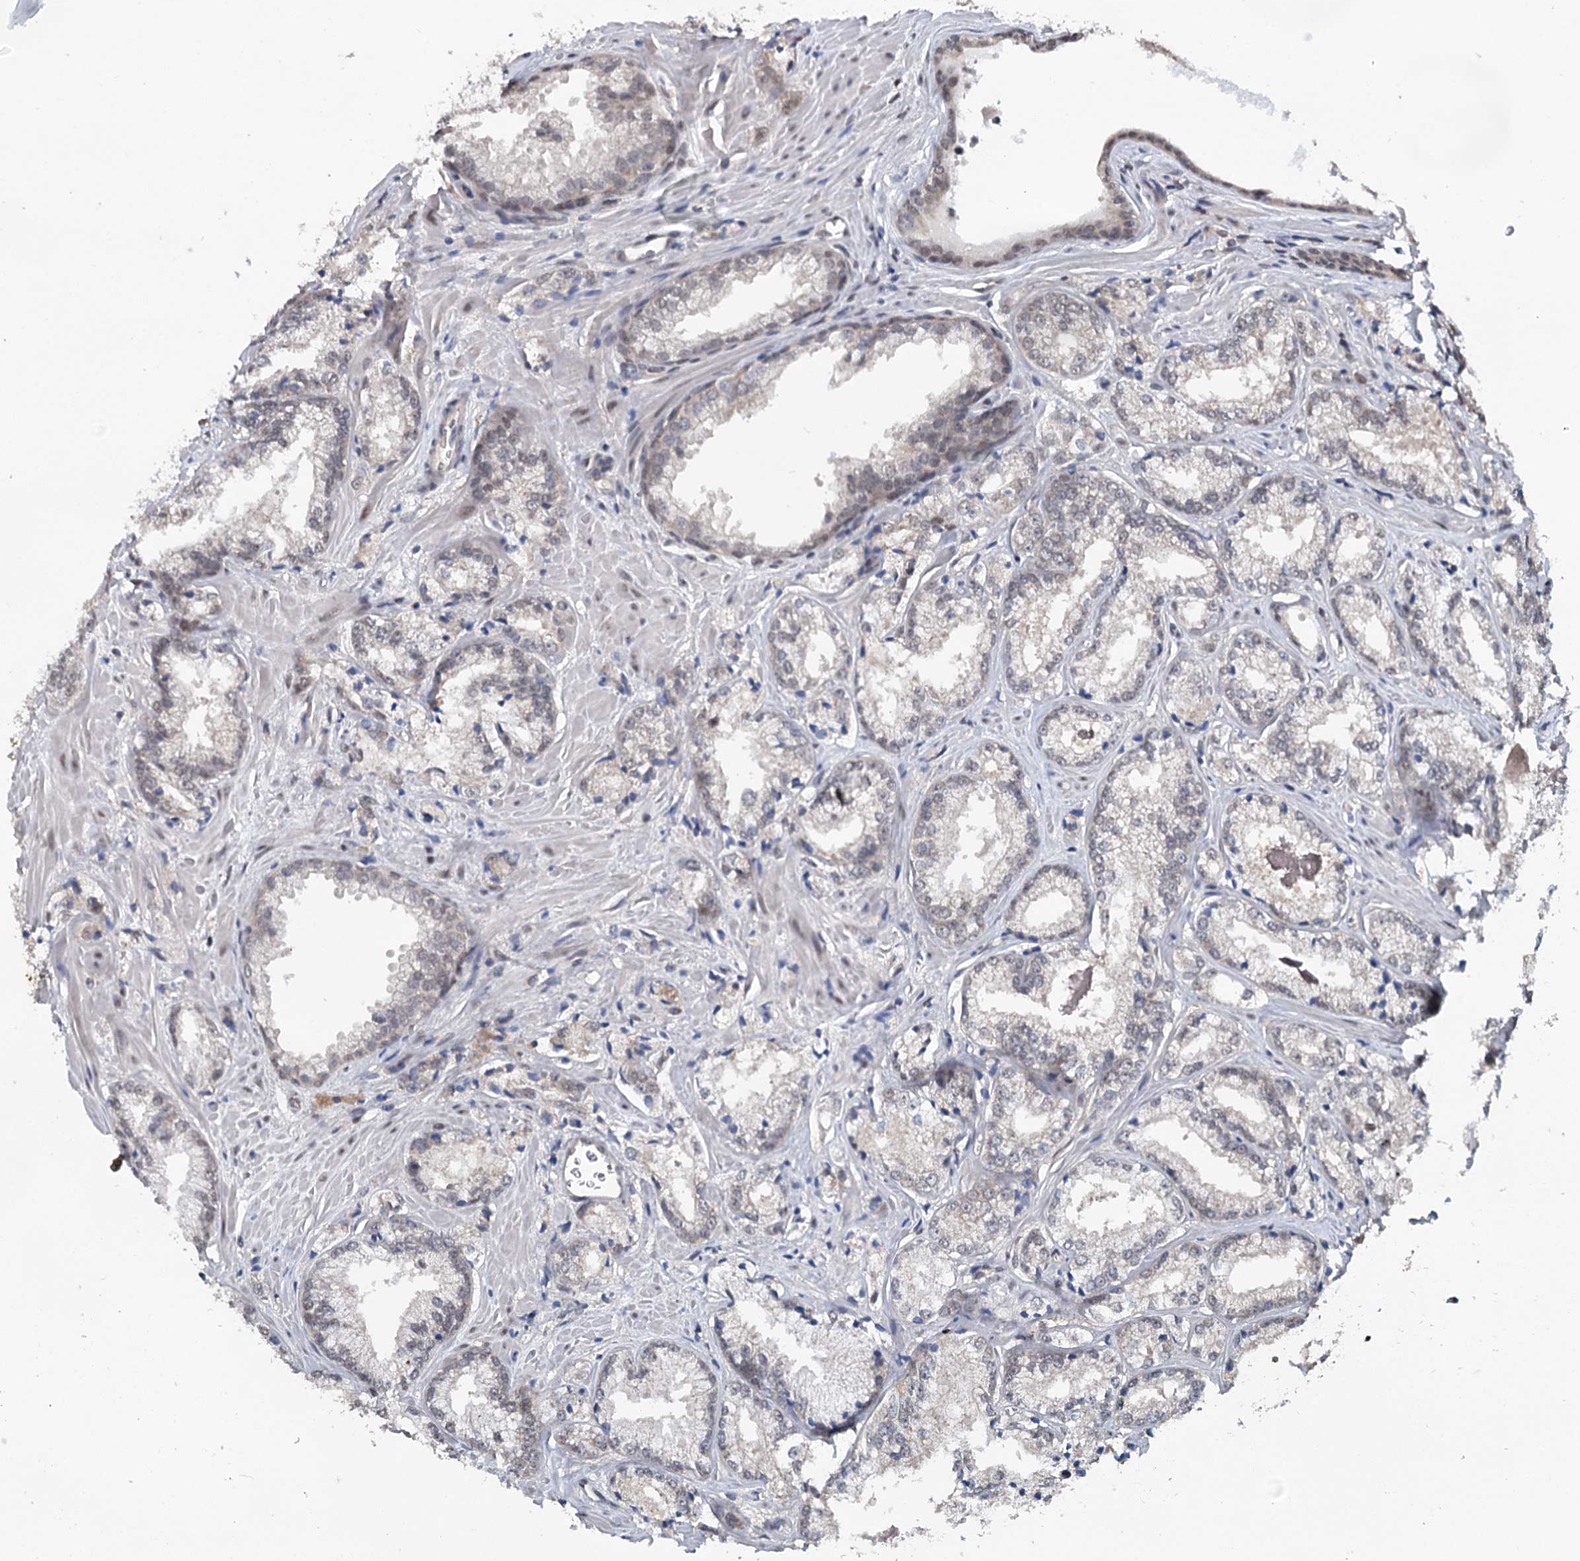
{"staining": {"intensity": "weak", "quantity": "<25%", "location": "nuclear"}, "tissue": "prostate cancer", "cell_type": "Tumor cells", "image_type": "cancer", "snomed": [{"axis": "morphology", "description": "Adenocarcinoma, Low grade"}, {"axis": "topography", "description": "Prostate"}], "caption": "A photomicrograph of human prostate cancer is negative for staining in tumor cells. (DAB (3,3'-diaminobenzidine) immunohistochemistry (IHC), high magnification).", "gene": "MYG1", "patient": {"sex": "male", "age": 47}}